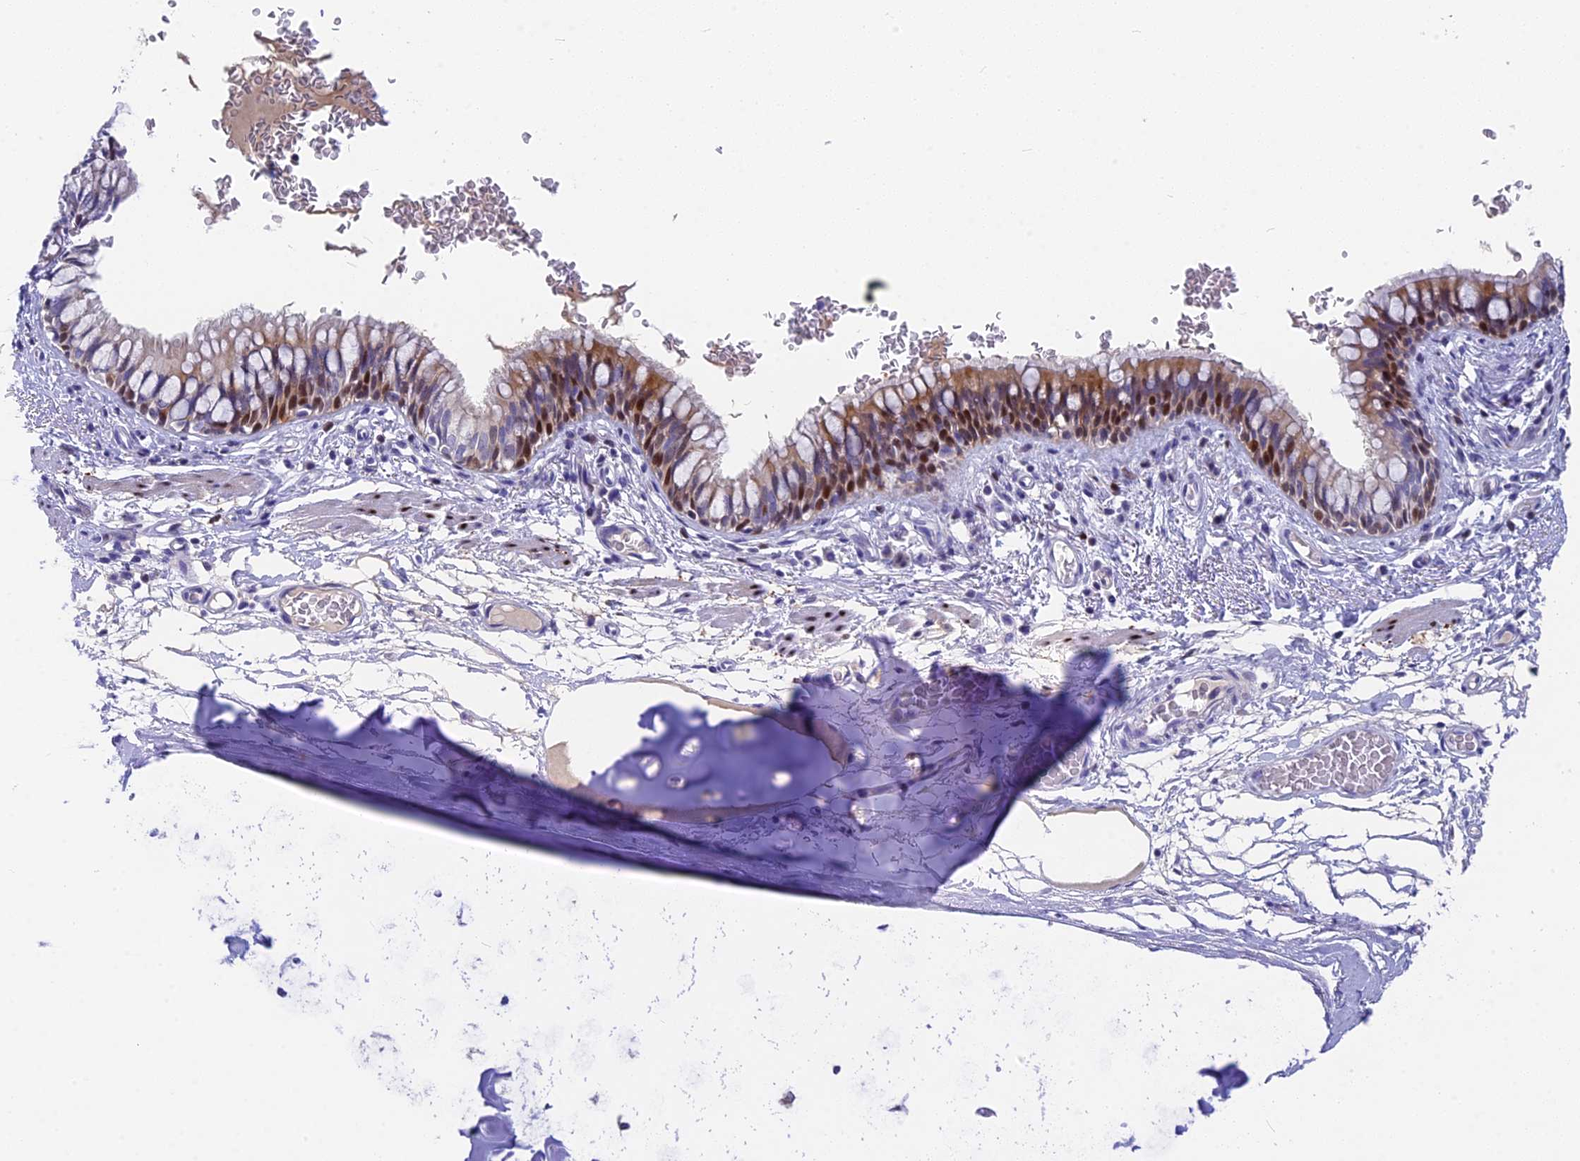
{"staining": {"intensity": "strong", "quantity": "25%-75%", "location": "cytoplasmic/membranous,nuclear"}, "tissue": "bronchus", "cell_type": "Respiratory epithelial cells", "image_type": "normal", "snomed": [{"axis": "morphology", "description": "Normal tissue, NOS"}, {"axis": "topography", "description": "Cartilage tissue"}, {"axis": "topography", "description": "Bronchus"}], "caption": "A brown stain highlights strong cytoplasmic/membranous,nuclear expression of a protein in respiratory epithelial cells of unremarkable human bronchus. The protein of interest is stained brown, and the nuclei are stained in blue (DAB (3,3'-diaminobenzidine) IHC with brightfield microscopy, high magnification).", "gene": "NKPD1", "patient": {"sex": "female", "age": 36}}